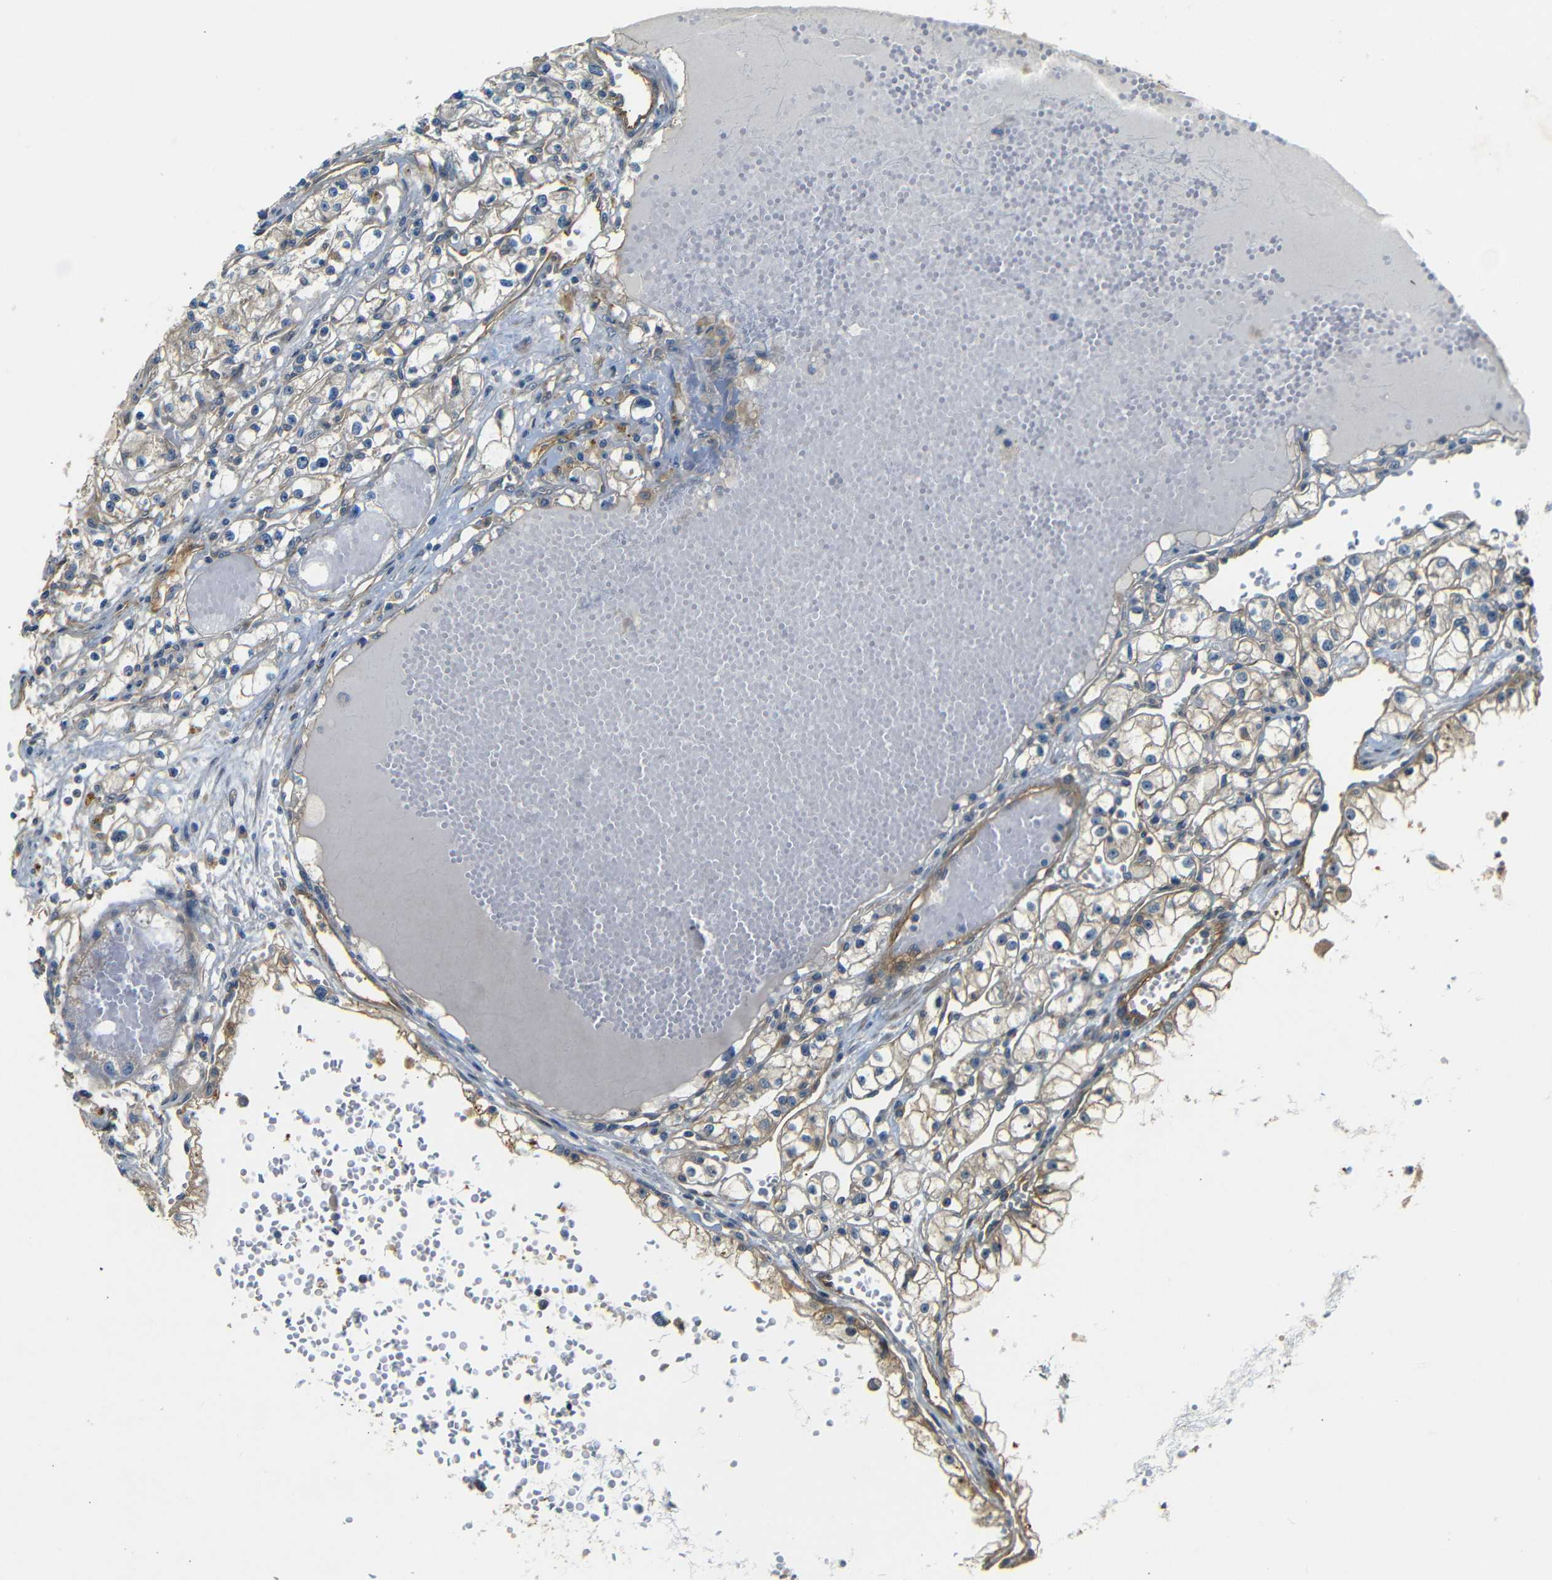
{"staining": {"intensity": "weak", "quantity": "<25%", "location": "cytoplasmic/membranous"}, "tissue": "renal cancer", "cell_type": "Tumor cells", "image_type": "cancer", "snomed": [{"axis": "morphology", "description": "Adenocarcinoma, NOS"}, {"axis": "topography", "description": "Kidney"}], "caption": "Tumor cells show no significant protein expression in renal cancer. Brightfield microscopy of immunohistochemistry (IHC) stained with DAB (3,3'-diaminobenzidine) (brown) and hematoxylin (blue), captured at high magnification.", "gene": "RELL1", "patient": {"sex": "male", "age": 56}}